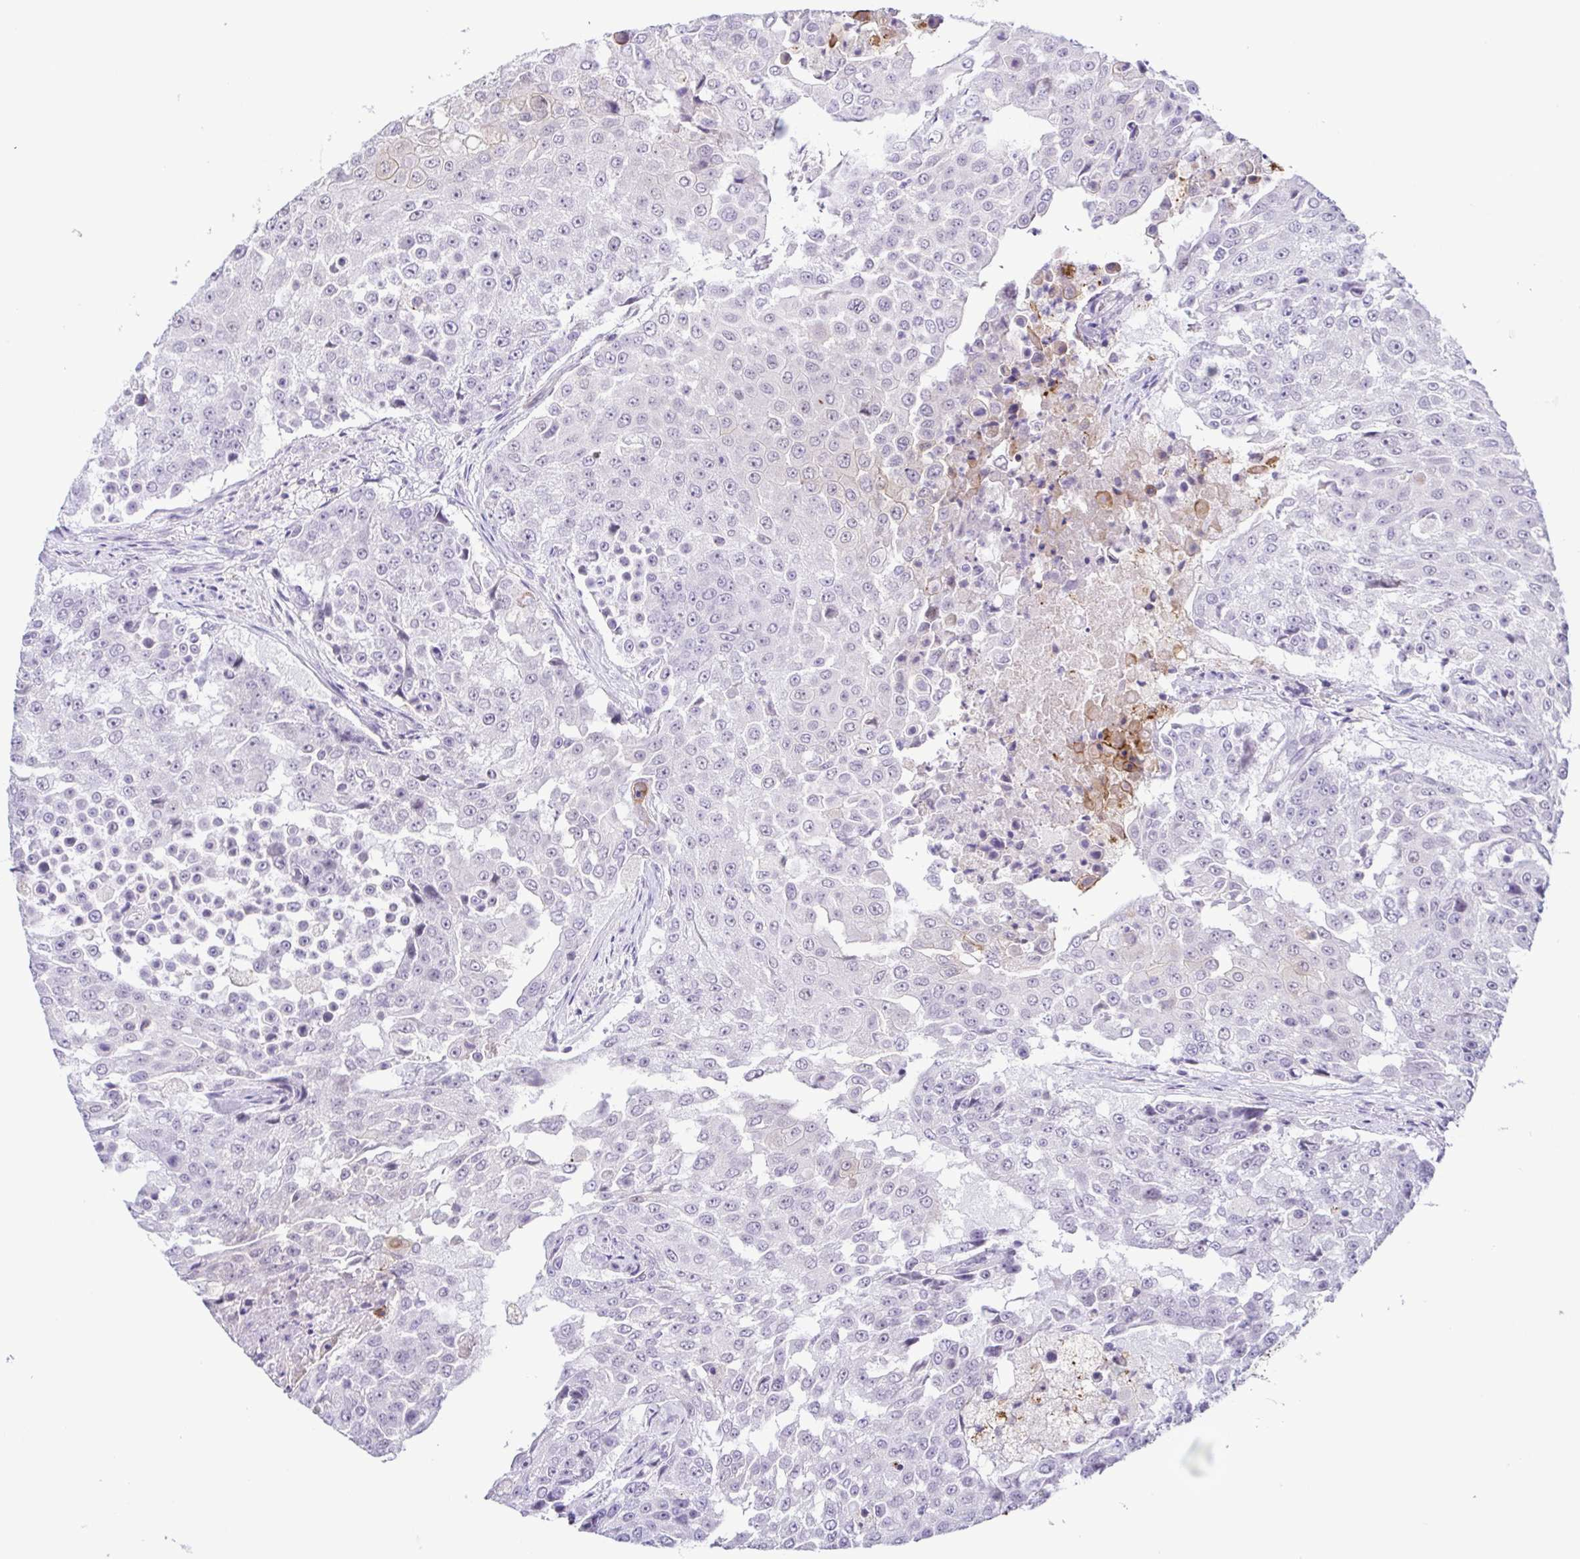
{"staining": {"intensity": "negative", "quantity": "none", "location": "none"}, "tissue": "urothelial cancer", "cell_type": "Tumor cells", "image_type": "cancer", "snomed": [{"axis": "morphology", "description": "Urothelial carcinoma, High grade"}, {"axis": "topography", "description": "Urinary bladder"}], "caption": "Immunohistochemical staining of human urothelial cancer displays no significant staining in tumor cells. The staining was performed using DAB (3,3'-diaminobenzidine) to visualize the protein expression in brown, while the nuclei were stained in blue with hematoxylin (Magnification: 20x).", "gene": "TERT", "patient": {"sex": "female", "age": 63}}